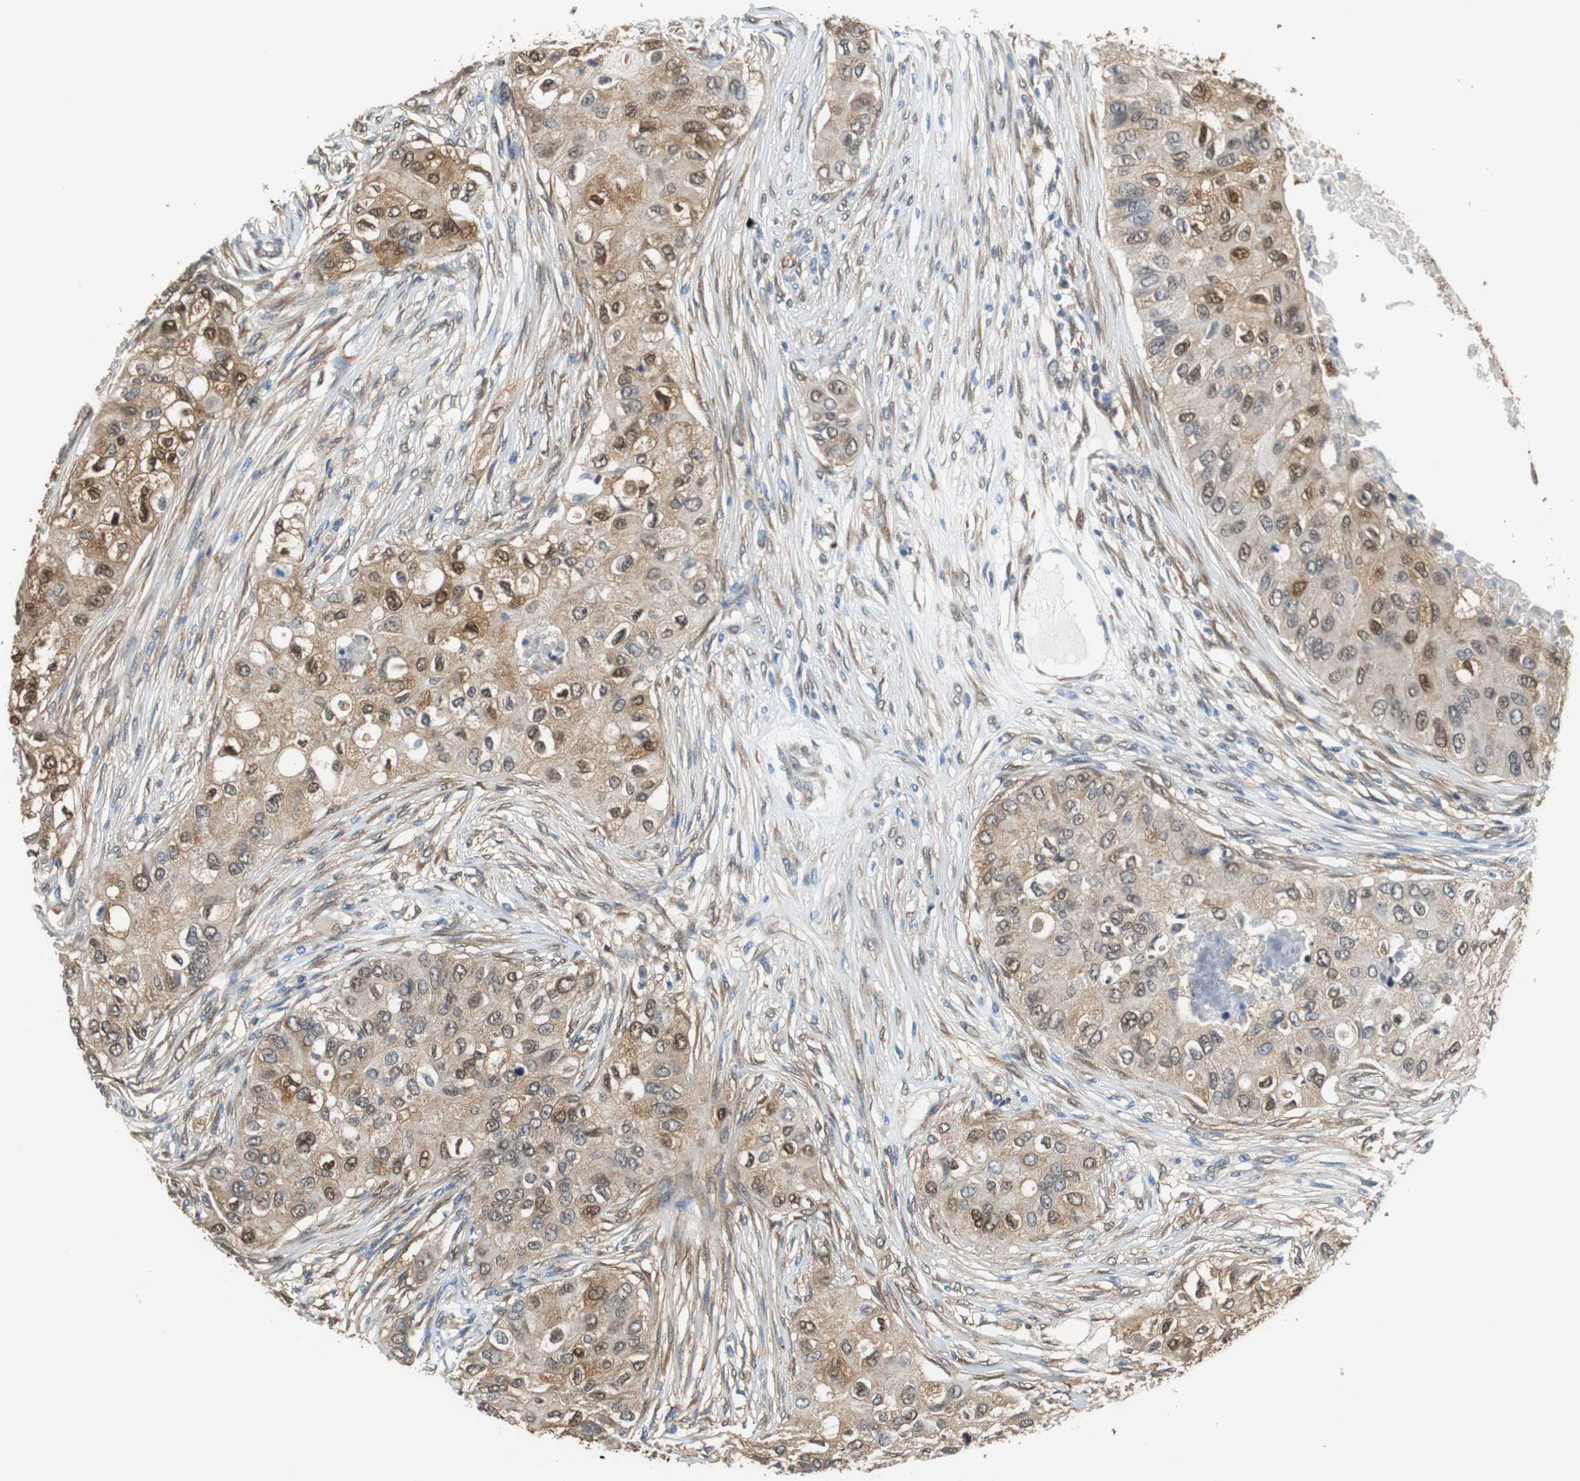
{"staining": {"intensity": "moderate", "quantity": ">75%", "location": "cytoplasmic/membranous,nuclear"}, "tissue": "breast cancer", "cell_type": "Tumor cells", "image_type": "cancer", "snomed": [{"axis": "morphology", "description": "Normal tissue, NOS"}, {"axis": "morphology", "description": "Duct carcinoma"}, {"axis": "topography", "description": "Breast"}], "caption": "Approximately >75% of tumor cells in human breast infiltrating ductal carcinoma show moderate cytoplasmic/membranous and nuclear protein staining as visualized by brown immunohistochemical staining.", "gene": "UBQLN2", "patient": {"sex": "female", "age": 49}}